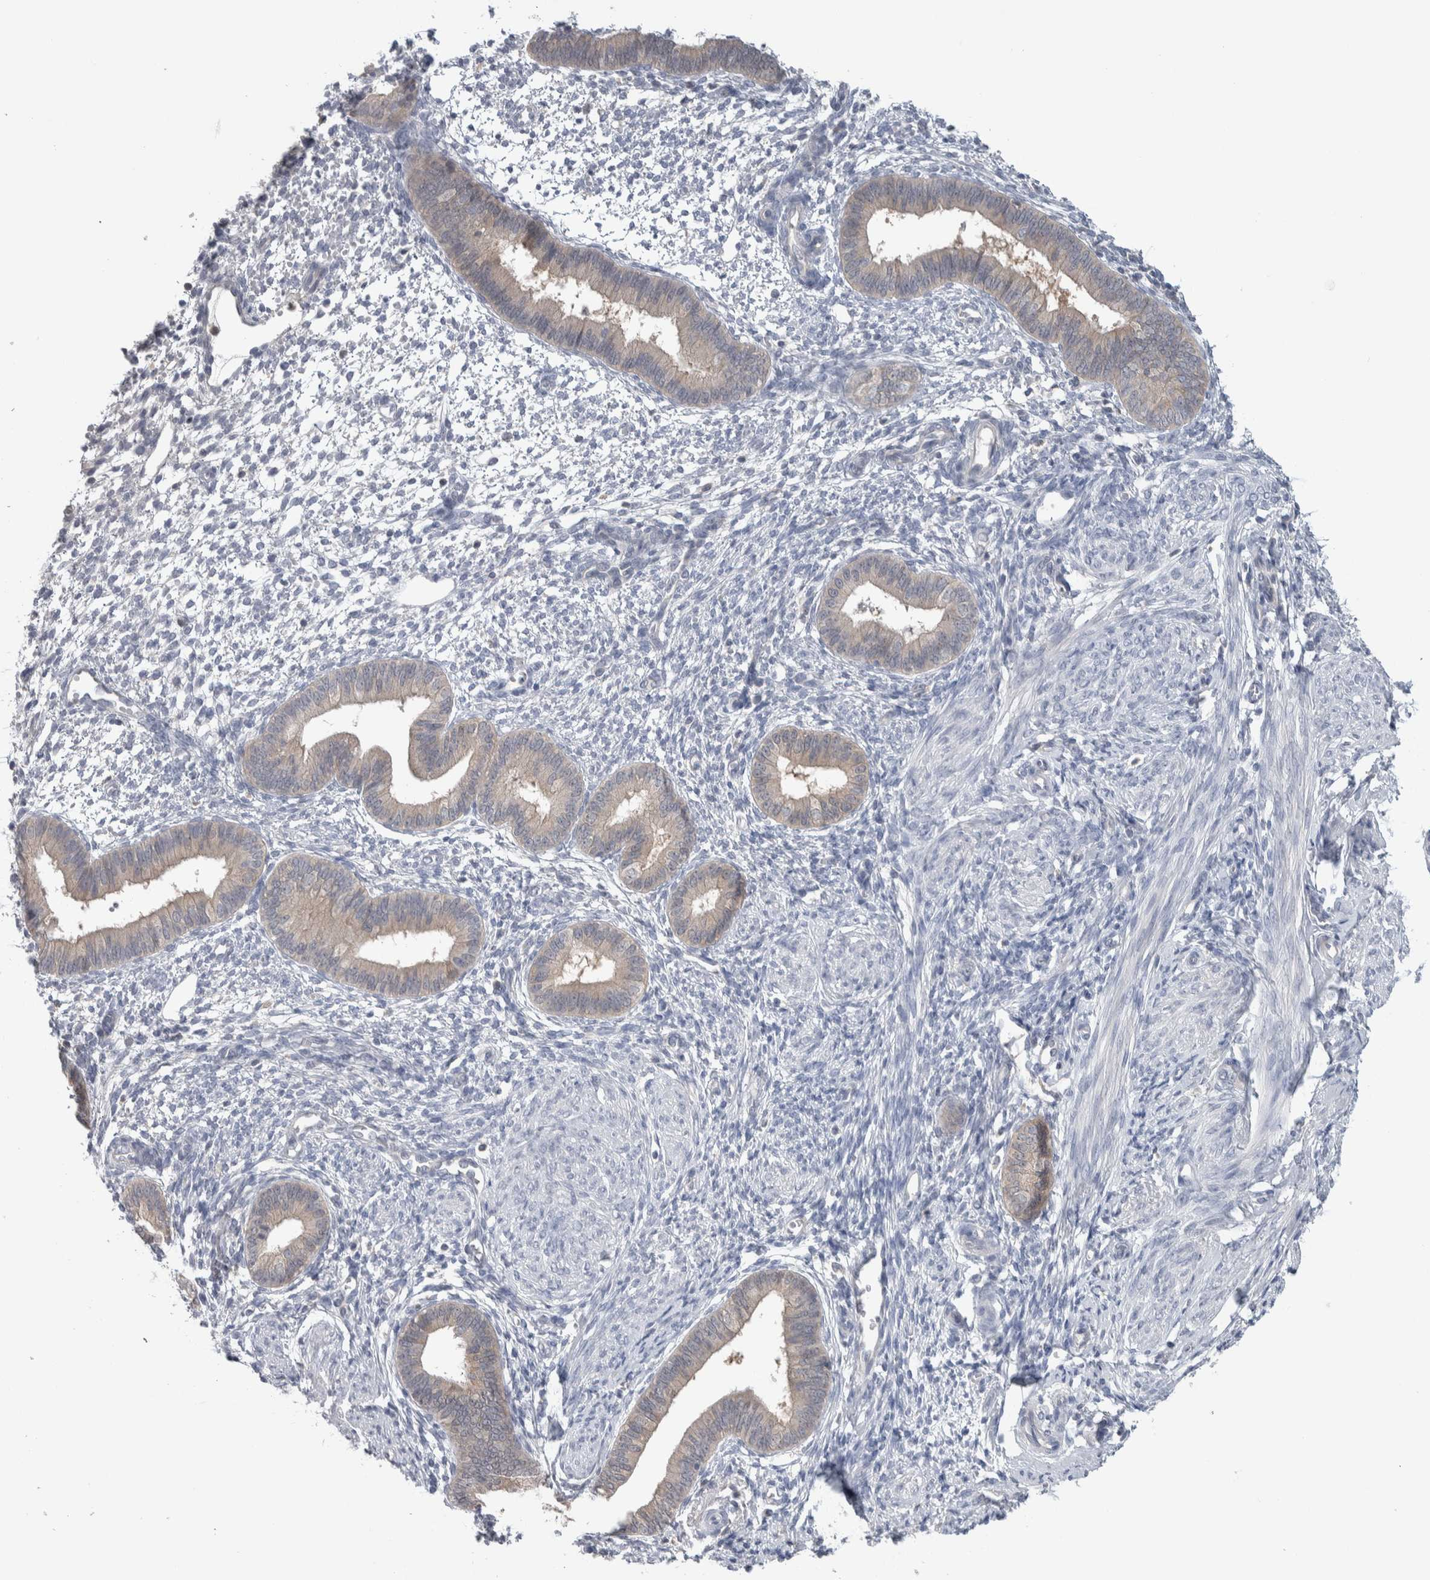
{"staining": {"intensity": "negative", "quantity": "none", "location": "none"}, "tissue": "endometrium", "cell_type": "Cells in endometrial stroma", "image_type": "normal", "snomed": [{"axis": "morphology", "description": "Normal tissue, NOS"}, {"axis": "topography", "description": "Endometrium"}], "caption": "Histopathology image shows no significant protein staining in cells in endometrial stroma of normal endometrium. (DAB IHC visualized using brightfield microscopy, high magnification).", "gene": "HTATIP2", "patient": {"sex": "female", "age": 46}}